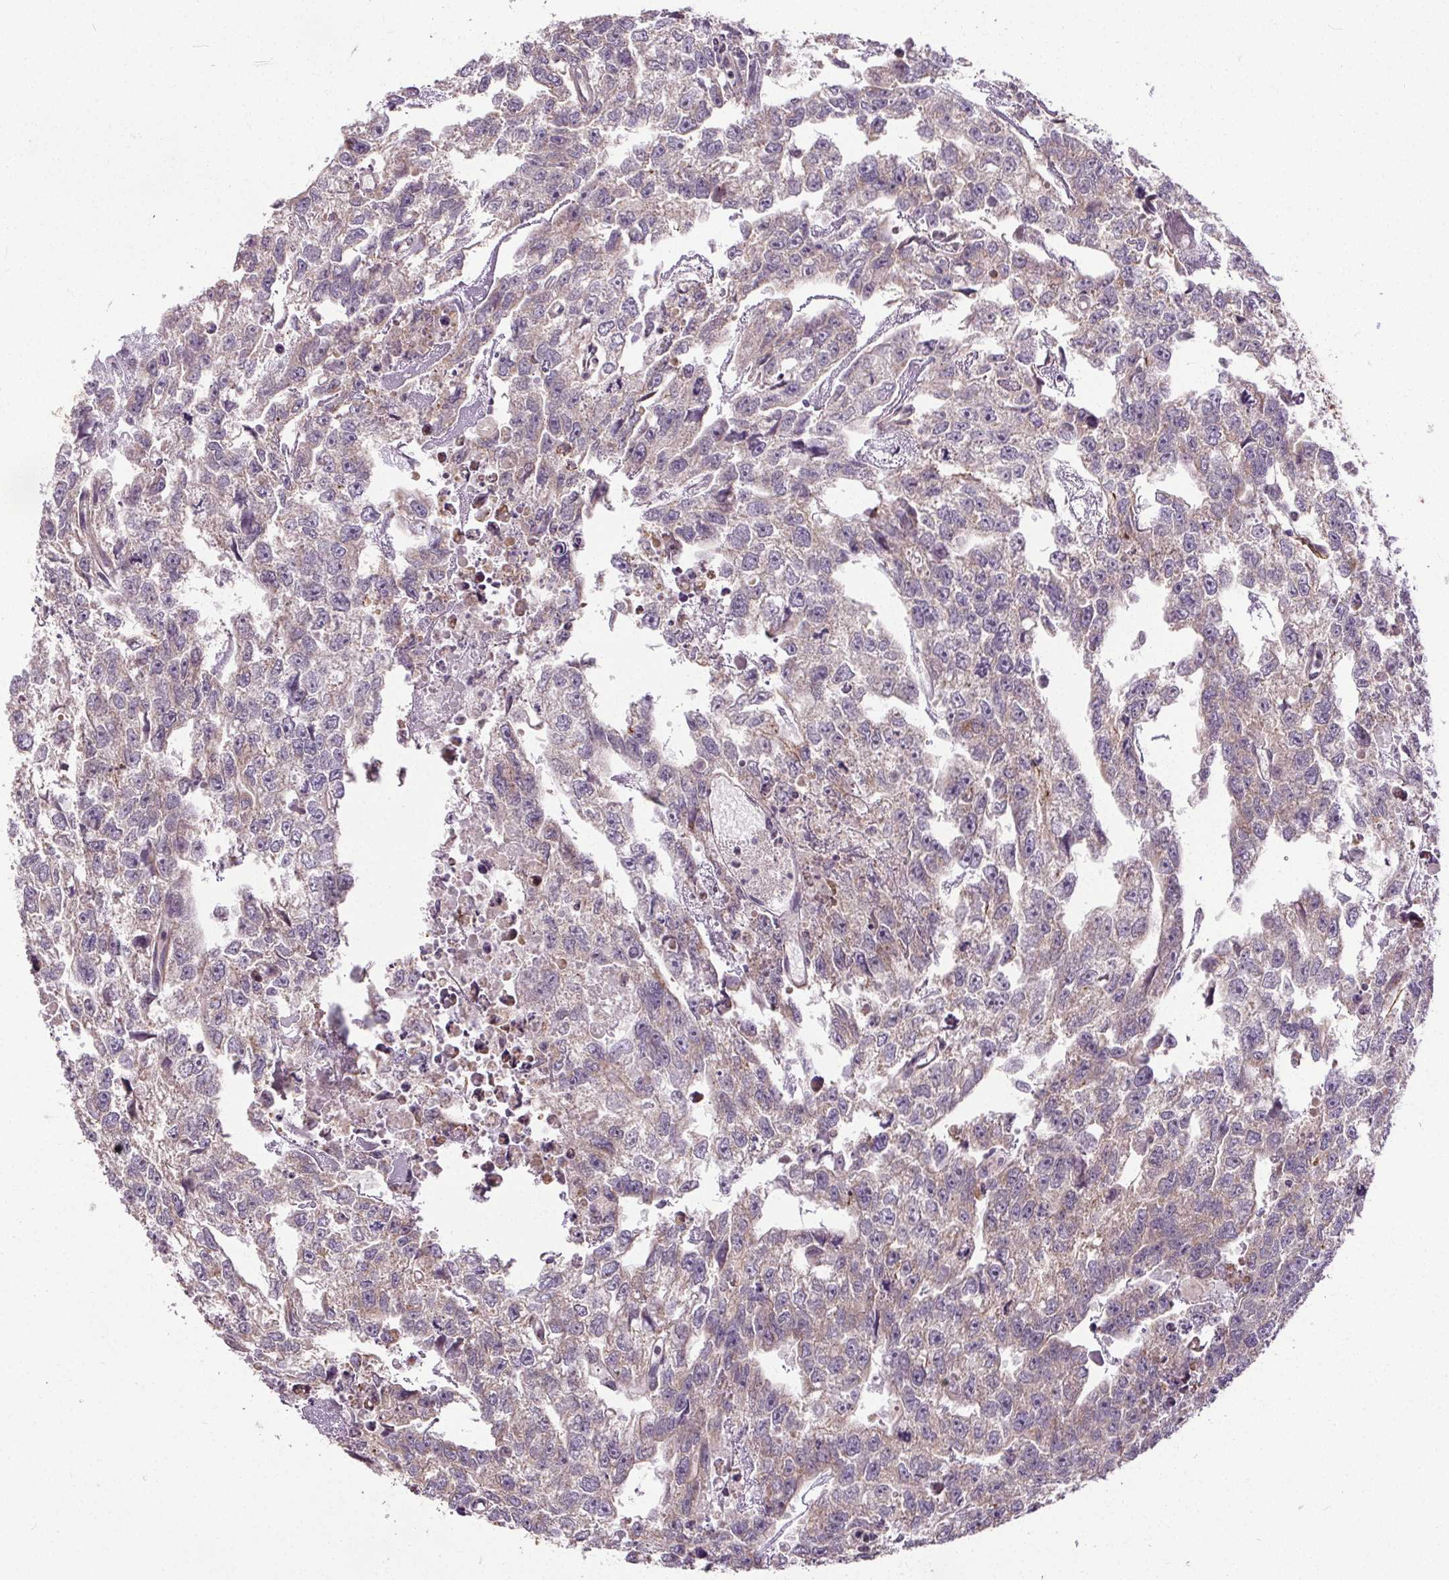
{"staining": {"intensity": "negative", "quantity": "none", "location": "none"}, "tissue": "testis cancer", "cell_type": "Tumor cells", "image_type": "cancer", "snomed": [{"axis": "morphology", "description": "Carcinoma, Embryonal, NOS"}, {"axis": "morphology", "description": "Teratoma, malignant, NOS"}, {"axis": "topography", "description": "Testis"}], "caption": "A histopathology image of embryonal carcinoma (testis) stained for a protein exhibits no brown staining in tumor cells.", "gene": "KIAA0232", "patient": {"sex": "male", "age": 44}}